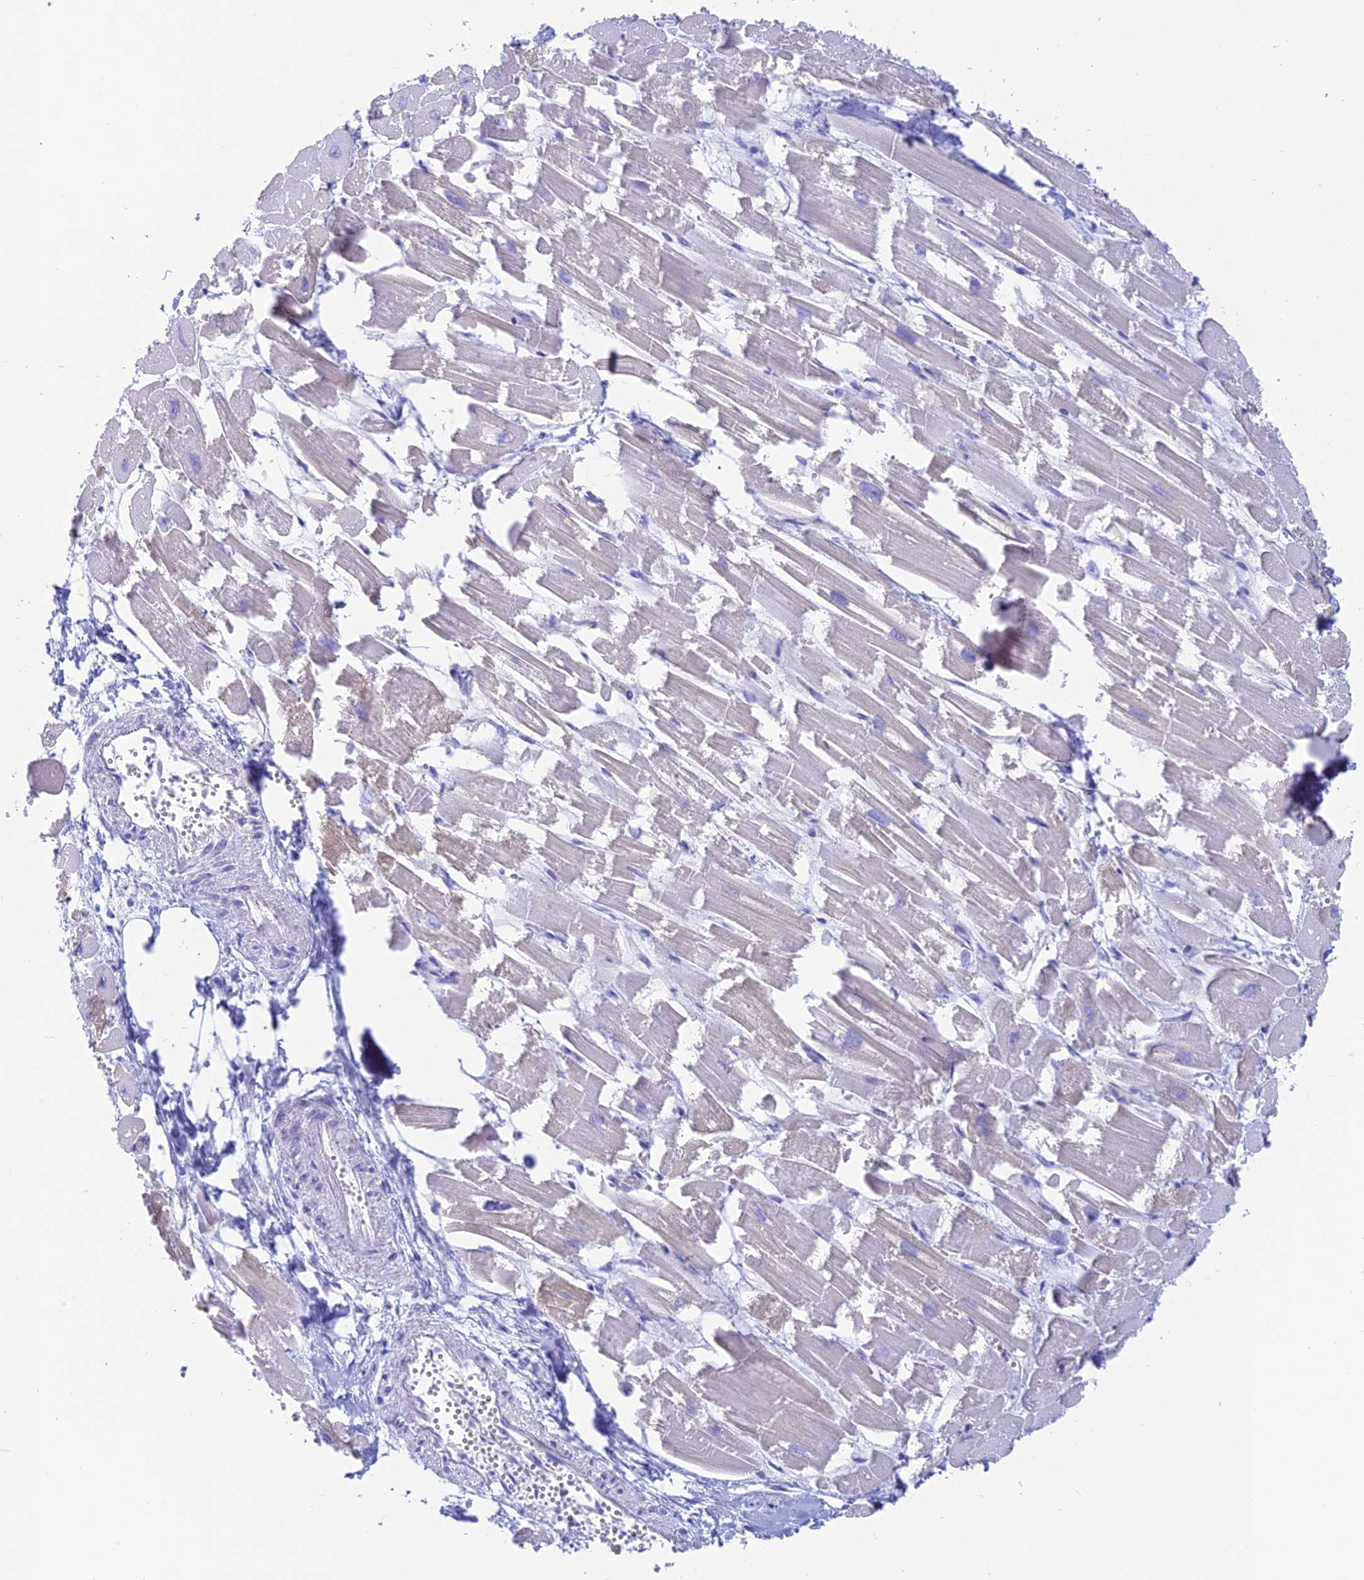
{"staining": {"intensity": "negative", "quantity": "none", "location": "none"}, "tissue": "heart muscle", "cell_type": "Cardiomyocytes", "image_type": "normal", "snomed": [{"axis": "morphology", "description": "Normal tissue, NOS"}, {"axis": "topography", "description": "Heart"}], "caption": "The histopathology image displays no staining of cardiomyocytes in benign heart muscle.", "gene": "LZTFL1", "patient": {"sex": "male", "age": 54}}